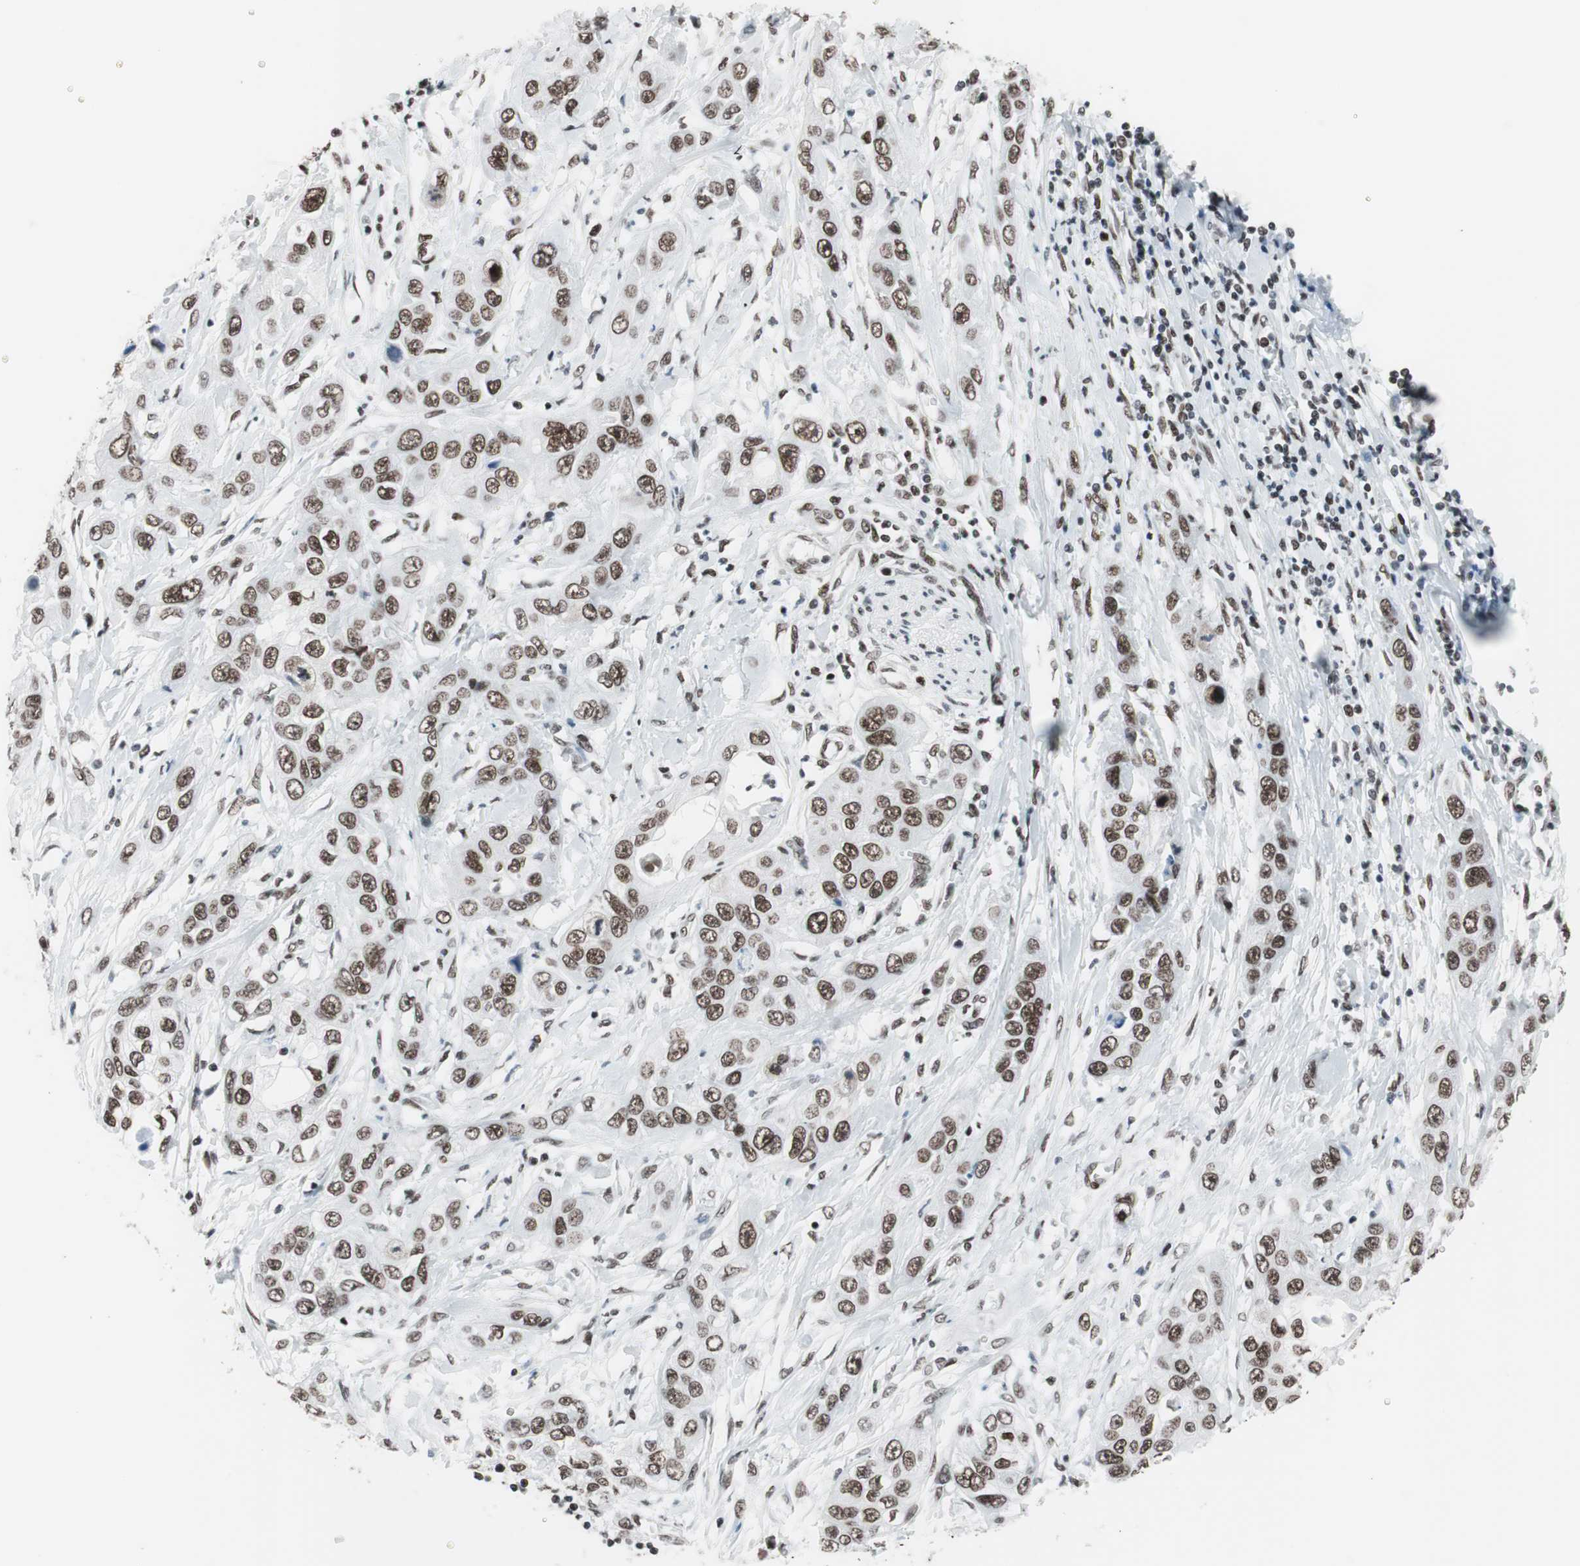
{"staining": {"intensity": "moderate", "quantity": ">75%", "location": "nuclear"}, "tissue": "pancreatic cancer", "cell_type": "Tumor cells", "image_type": "cancer", "snomed": [{"axis": "morphology", "description": "Adenocarcinoma, NOS"}, {"axis": "topography", "description": "Pancreas"}], "caption": "Pancreatic cancer stained with DAB (3,3'-diaminobenzidine) IHC shows medium levels of moderate nuclear positivity in about >75% of tumor cells.", "gene": "ARID1A", "patient": {"sex": "female", "age": 70}}